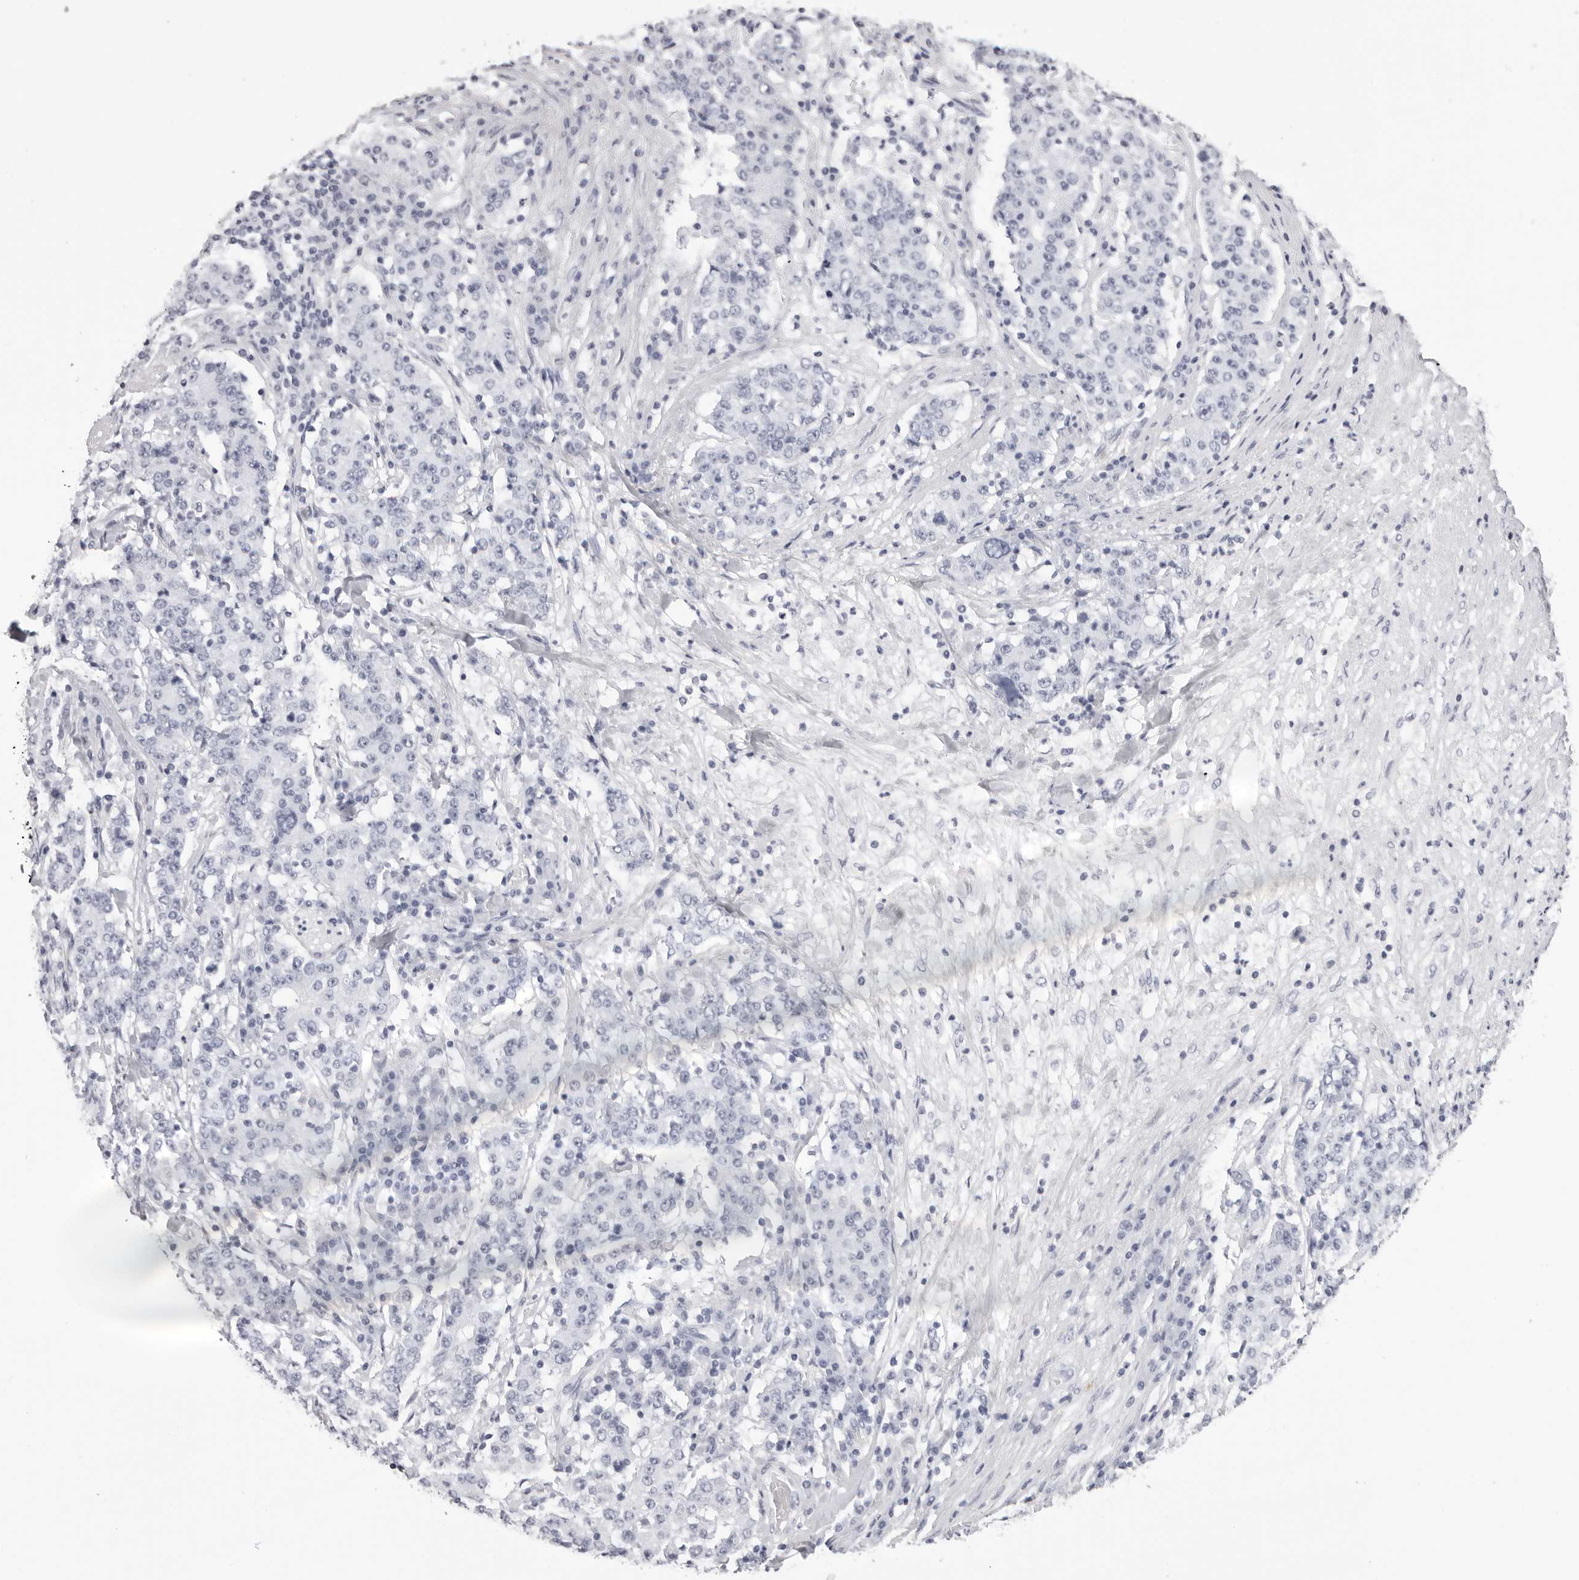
{"staining": {"intensity": "negative", "quantity": "none", "location": "none"}, "tissue": "stomach cancer", "cell_type": "Tumor cells", "image_type": "cancer", "snomed": [{"axis": "morphology", "description": "Adenocarcinoma, NOS"}, {"axis": "topography", "description": "Stomach"}], "caption": "There is no significant staining in tumor cells of stomach cancer.", "gene": "RHO", "patient": {"sex": "male", "age": 59}}